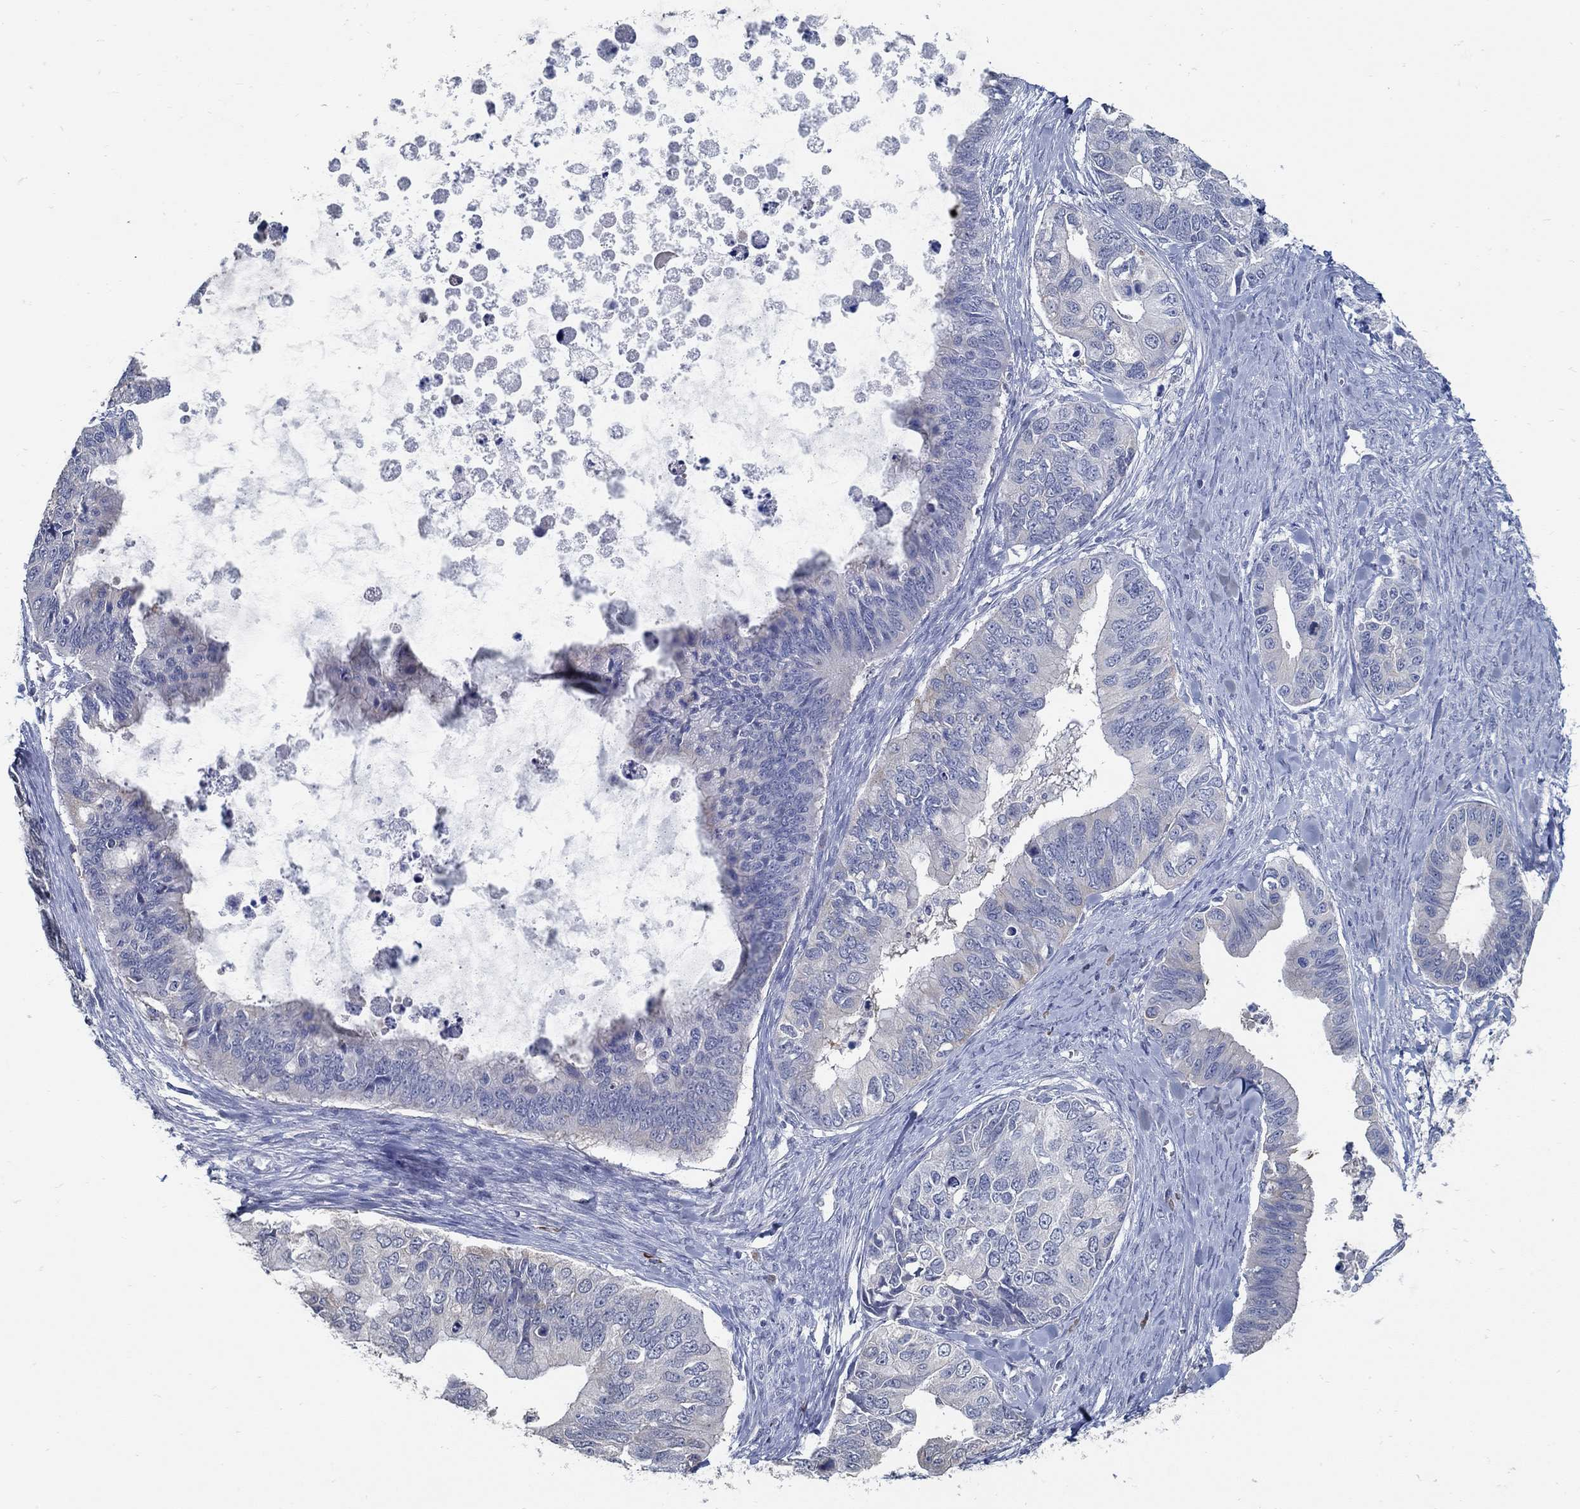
{"staining": {"intensity": "weak", "quantity": "<25%", "location": "cytoplasmic/membranous"}, "tissue": "ovarian cancer", "cell_type": "Tumor cells", "image_type": "cancer", "snomed": [{"axis": "morphology", "description": "Cystadenocarcinoma, mucinous, NOS"}, {"axis": "topography", "description": "Ovary"}], "caption": "IHC photomicrograph of human ovarian cancer stained for a protein (brown), which reveals no positivity in tumor cells. (Brightfield microscopy of DAB (3,3'-diaminobenzidine) immunohistochemistry (IHC) at high magnification).", "gene": "PCDH11X", "patient": {"sex": "female", "age": 76}}